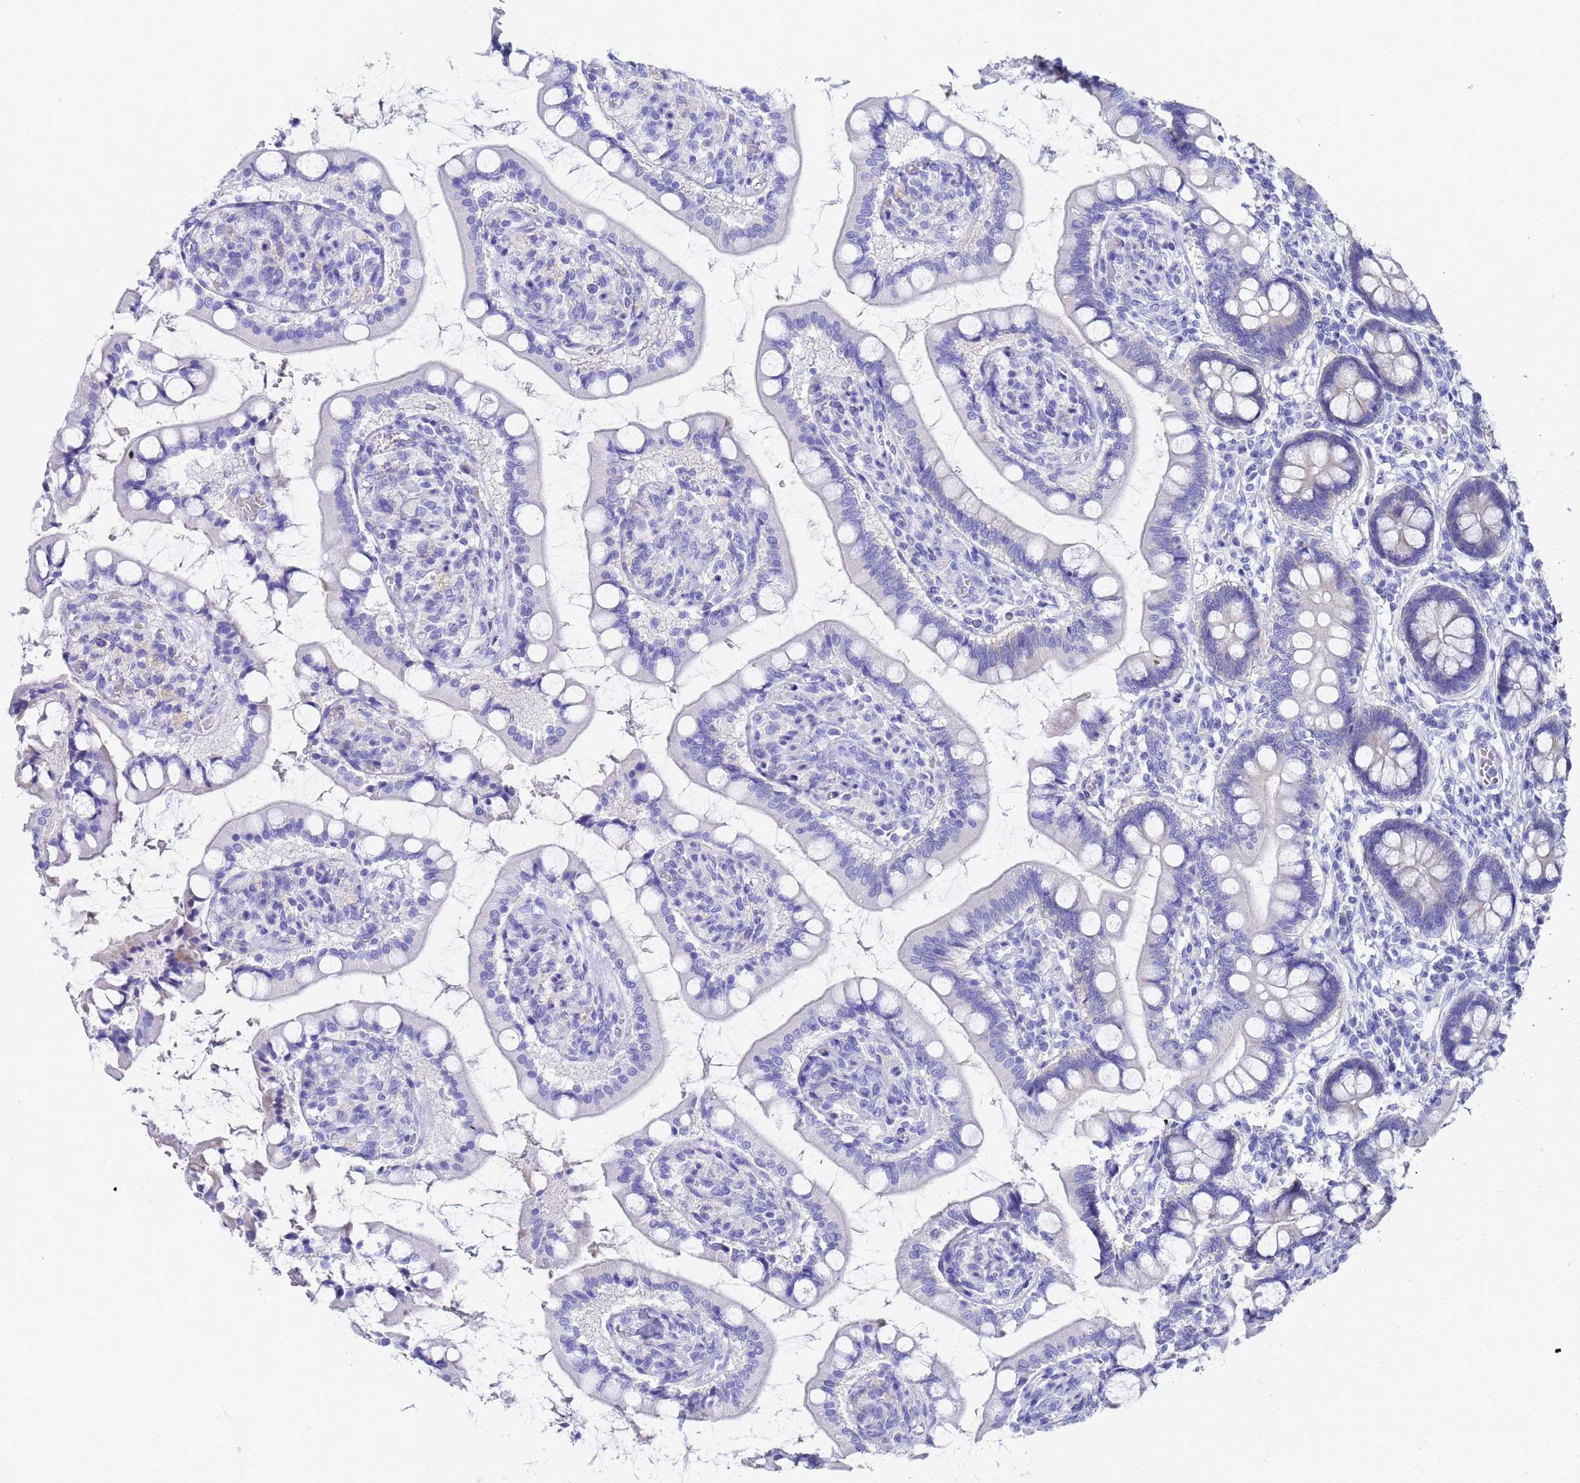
{"staining": {"intensity": "negative", "quantity": "none", "location": "none"}, "tissue": "small intestine", "cell_type": "Glandular cells", "image_type": "normal", "snomed": [{"axis": "morphology", "description": "Normal tissue, NOS"}, {"axis": "topography", "description": "Small intestine"}], "caption": "DAB (3,3'-diaminobenzidine) immunohistochemical staining of benign human small intestine reveals no significant positivity in glandular cells. The staining is performed using DAB brown chromogen with nuclei counter-stained in using hematoxylin.", "gene": "C2orf72", "patient": {"sex": "male", "age": 52}}